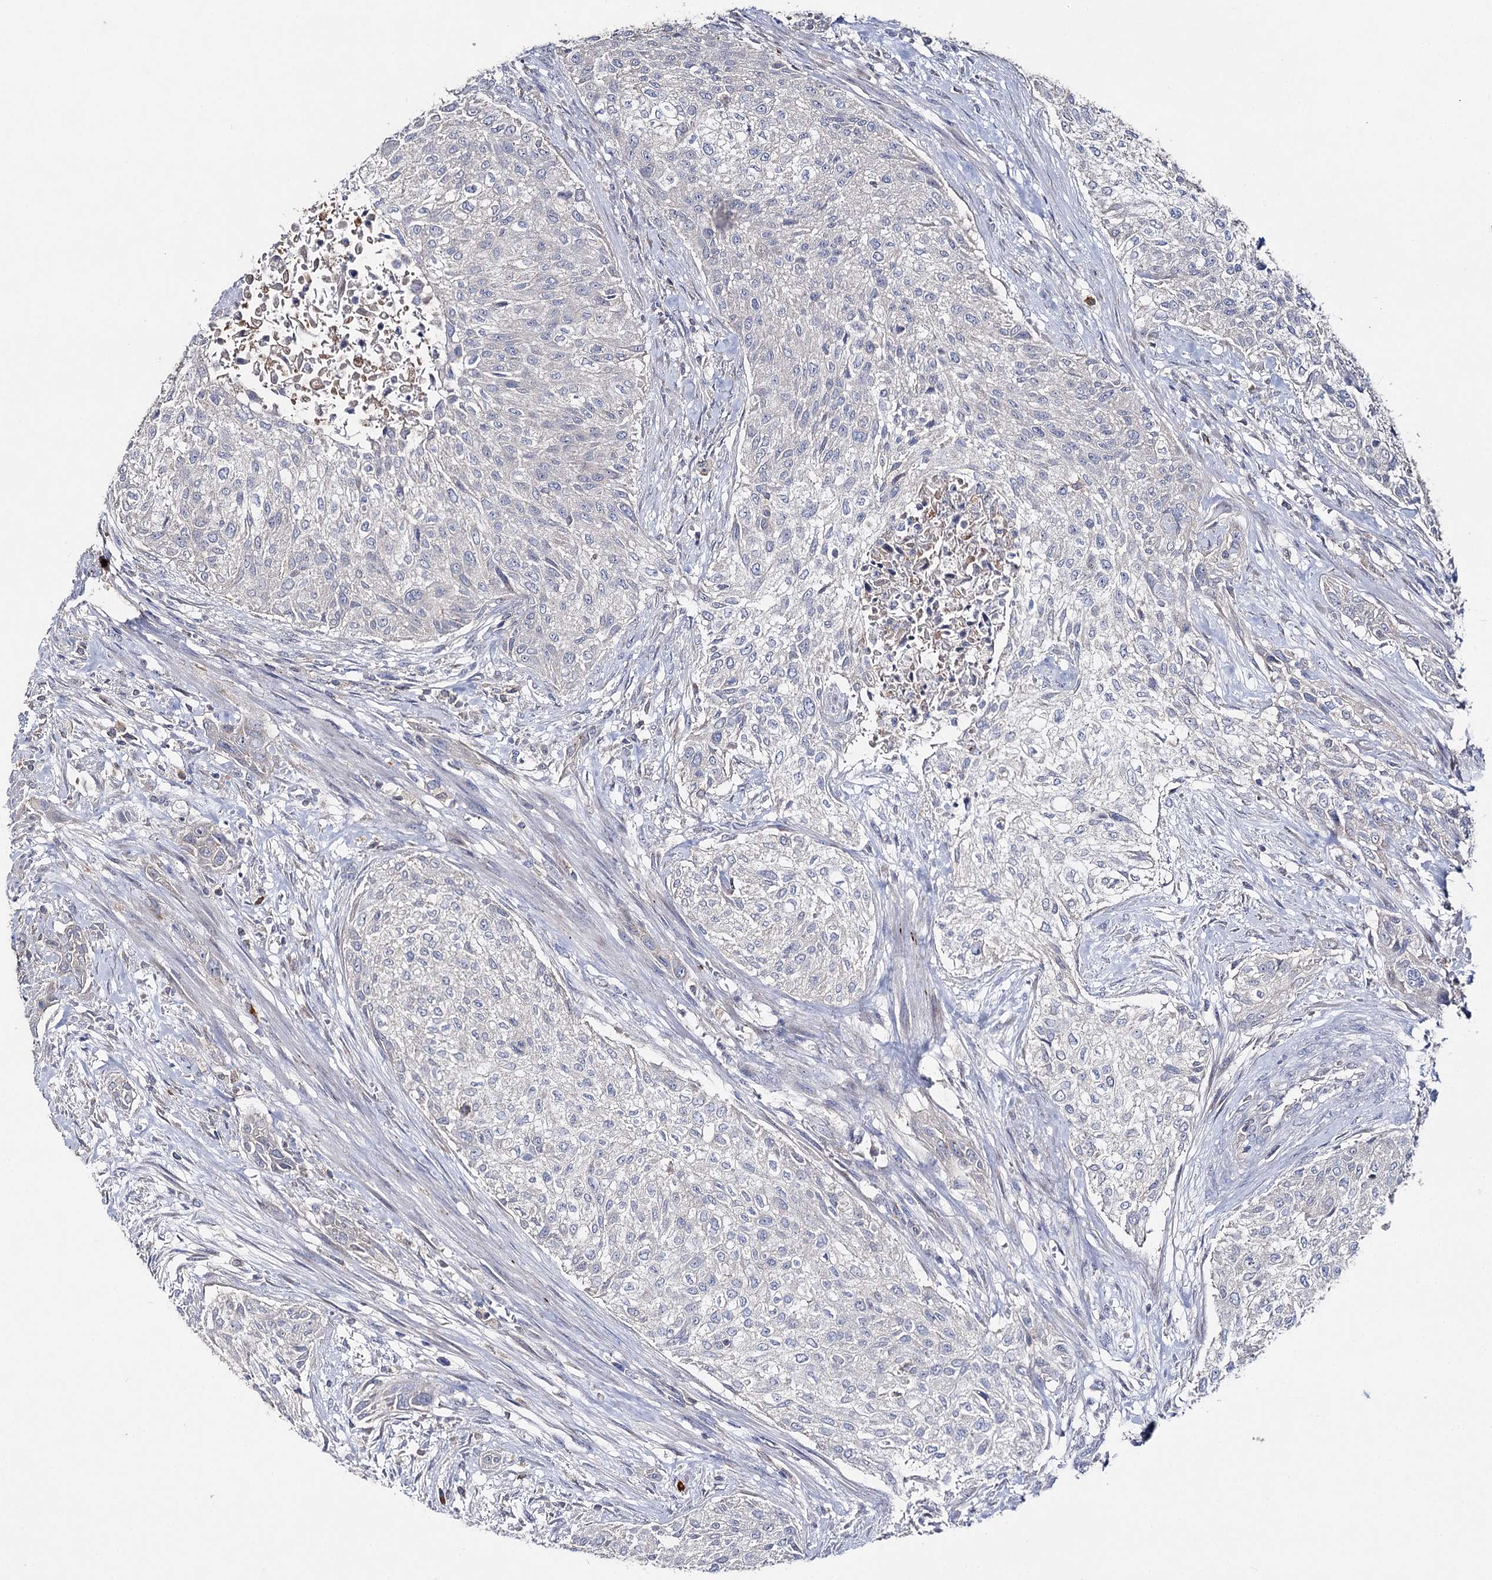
{"staining": {"intensity": "negative", "quantity": "none", "location": "none"}, "tissue": "urothelial cancer", "cell_type": "Tumor cells", "image_type": "cancer", "snomed": [{"axis": "morphology", "description": "Normal tissue, NOS"}, {"axis": "morphology", "description": "Urothelial carcinoma, NOS"}, {"axis": "topography", "description": "Urinary bladder"}, {"axis": "topography", "description": "Peripheral nerve tissue"}], "caption": "Histopathology image shows no protein staining in tumor cells of urothelial cancer tissue.", "gene": "IL1RAP", "patient": {"sex": "male", "age": 35}}